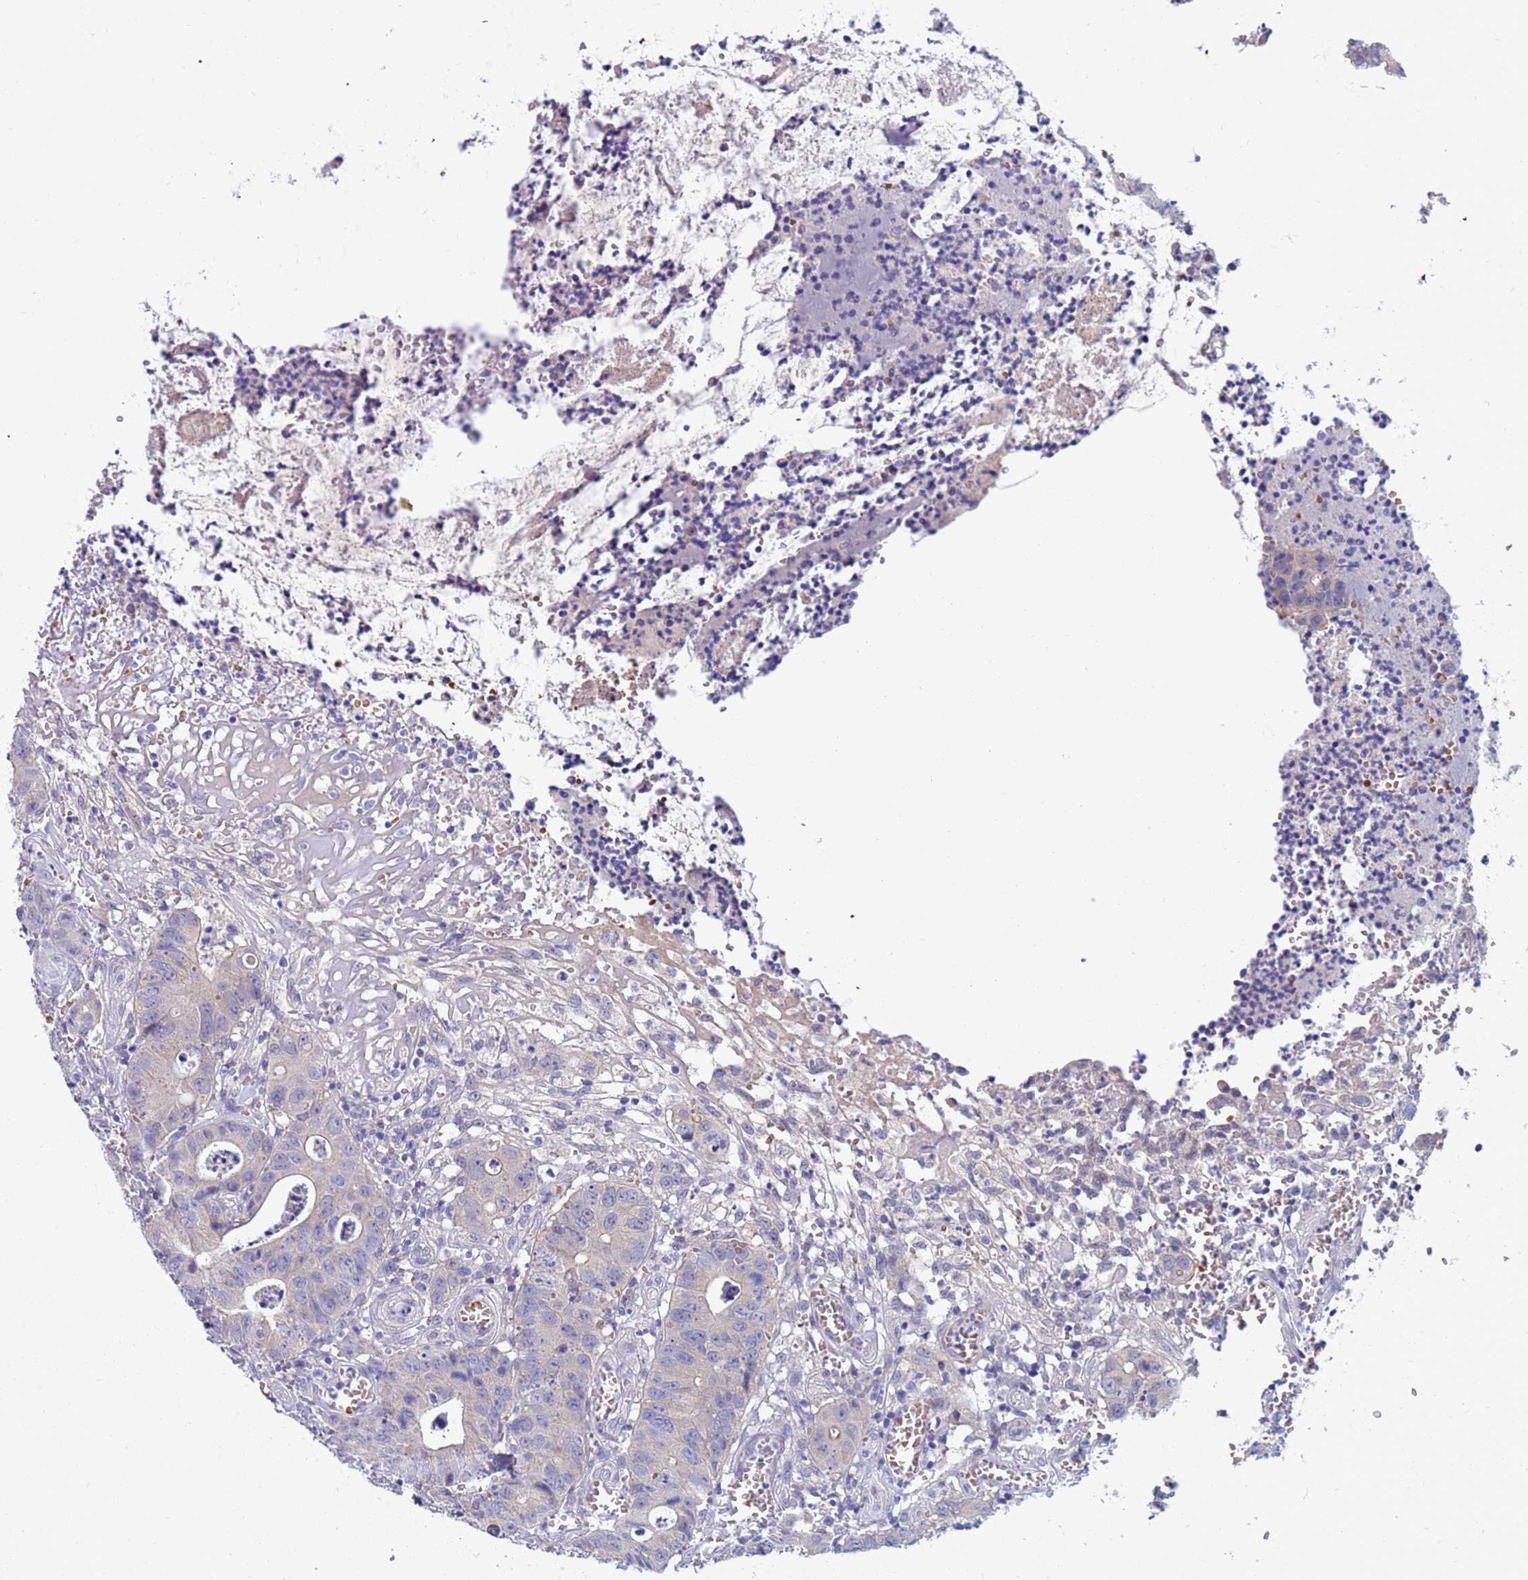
{"staining": {"intensity": "negative", "quantity": "none", "location": "none"}, "tissue": "colorectal cancer", "cell_type": "Tumor cells", "image_type": "cancer", "snomed": [{"axis": "morphology", "description": "Adenocarcinoma, NOS"}, {"axis": "topography", "description": "Colon"}], "caption": "Immunohistochemical staining of colorectal cancer displays no significant staining in tumor cells.", "gene": "IHO1", "patient": {"sex": "female", "age": 57}}